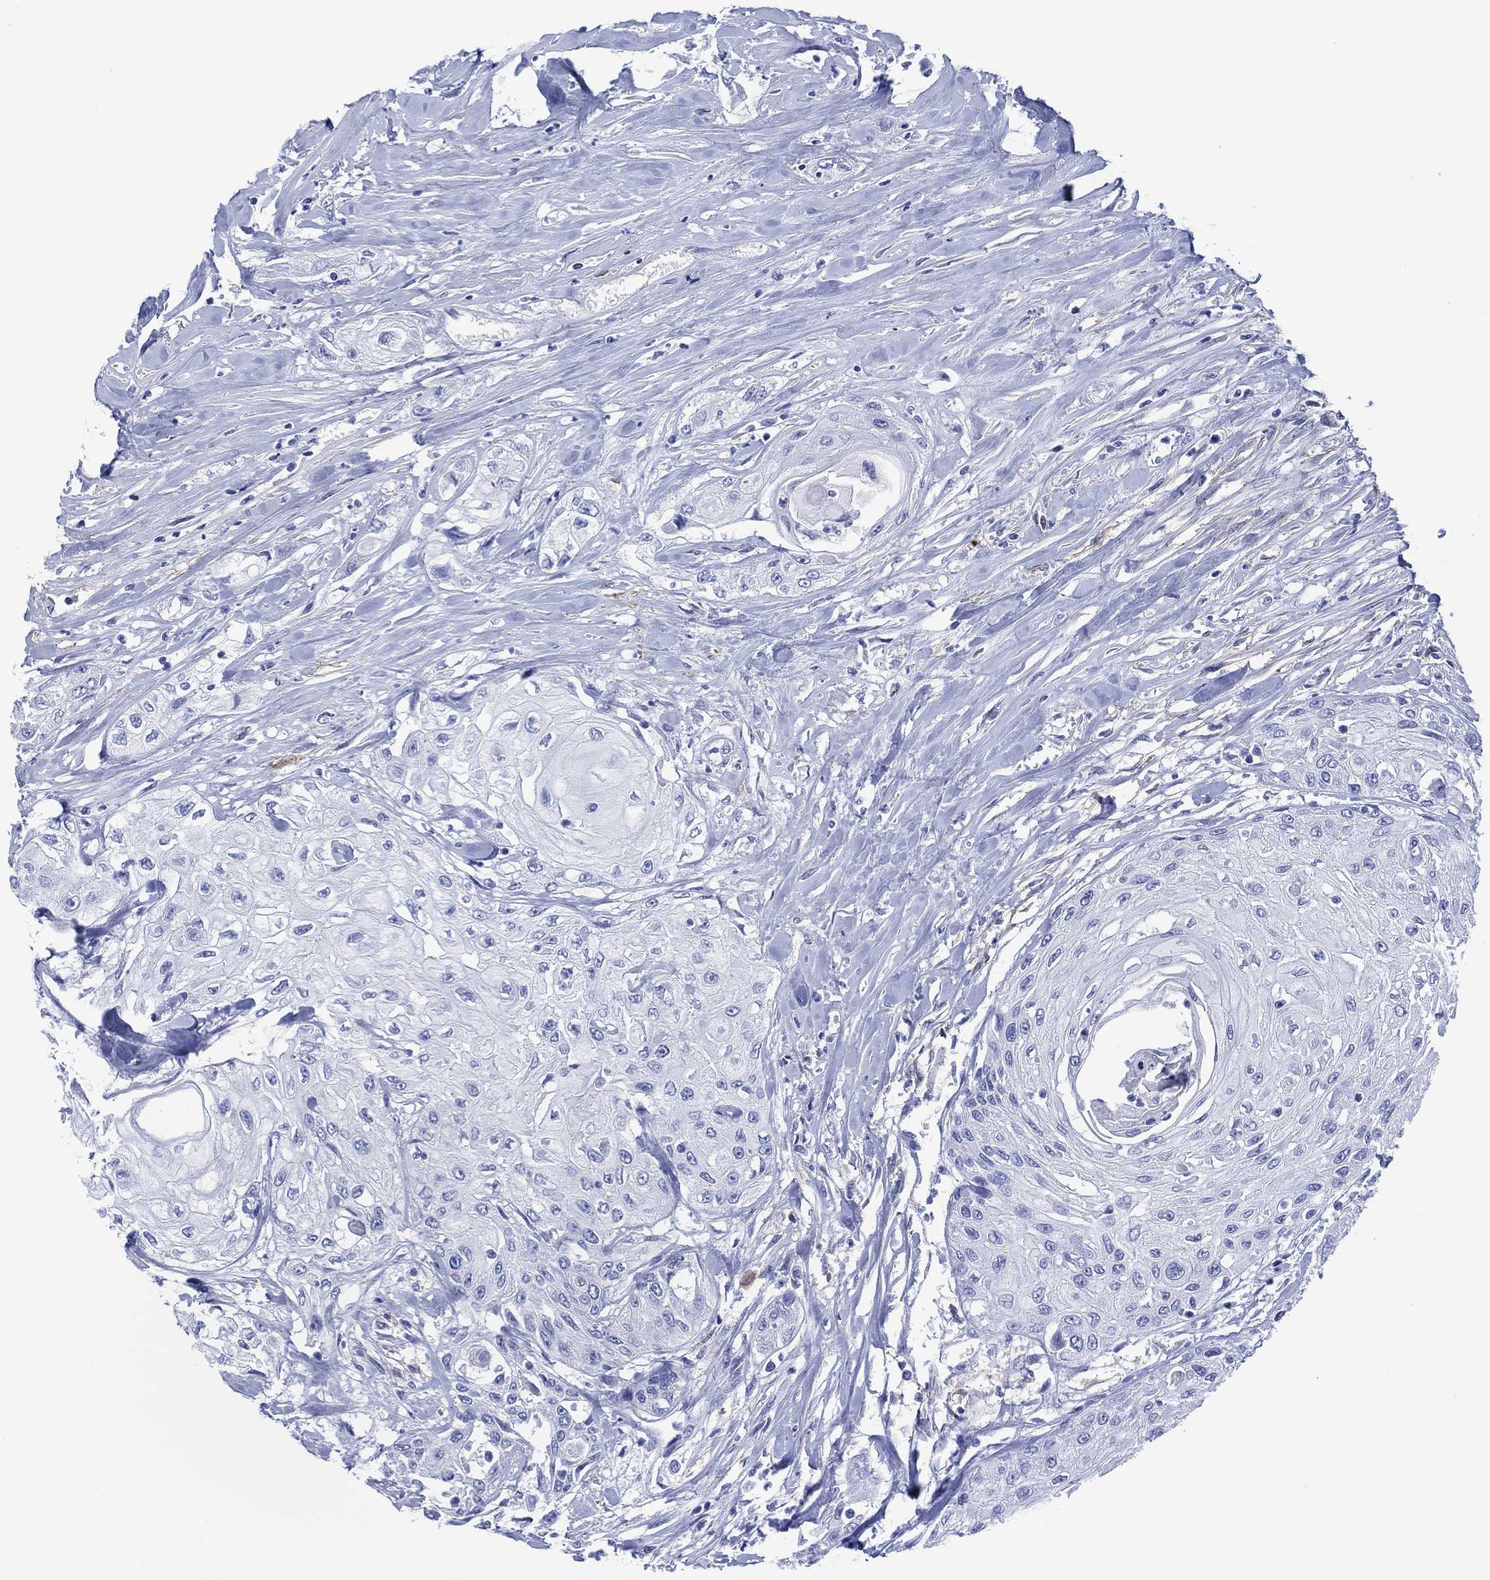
{"staining": {"intensity": "negative", "quantity": "none", "location": "none"}, "tissue": "head and neck cancer", "cell_type": "Tumor cells", "image_type": "cancer", "snomed": [{"axis": "morphology", "description": "Normal tissue, NOS"}, {"axis": "morphology", "description": "Squamous cell carcinoma, NOS"}, {"axis": "topography", "description": "Oral tissue"}, {"axis": "topography", "description": "Peripheral nerve tissue"}, {"axis": "topography", "description": "Head-Neck"}], "caption": "Photomicrograph shows no protein expression in tumor cells of squamous cell carcinoma (head and neck) tissue. (DAB (3,3'-diaminobenzidine) immunohistochemistry (IHC) with hematoxylin counter stain).", "gene": "DPP4", "patient": {"sex": "female", "age": 59}}